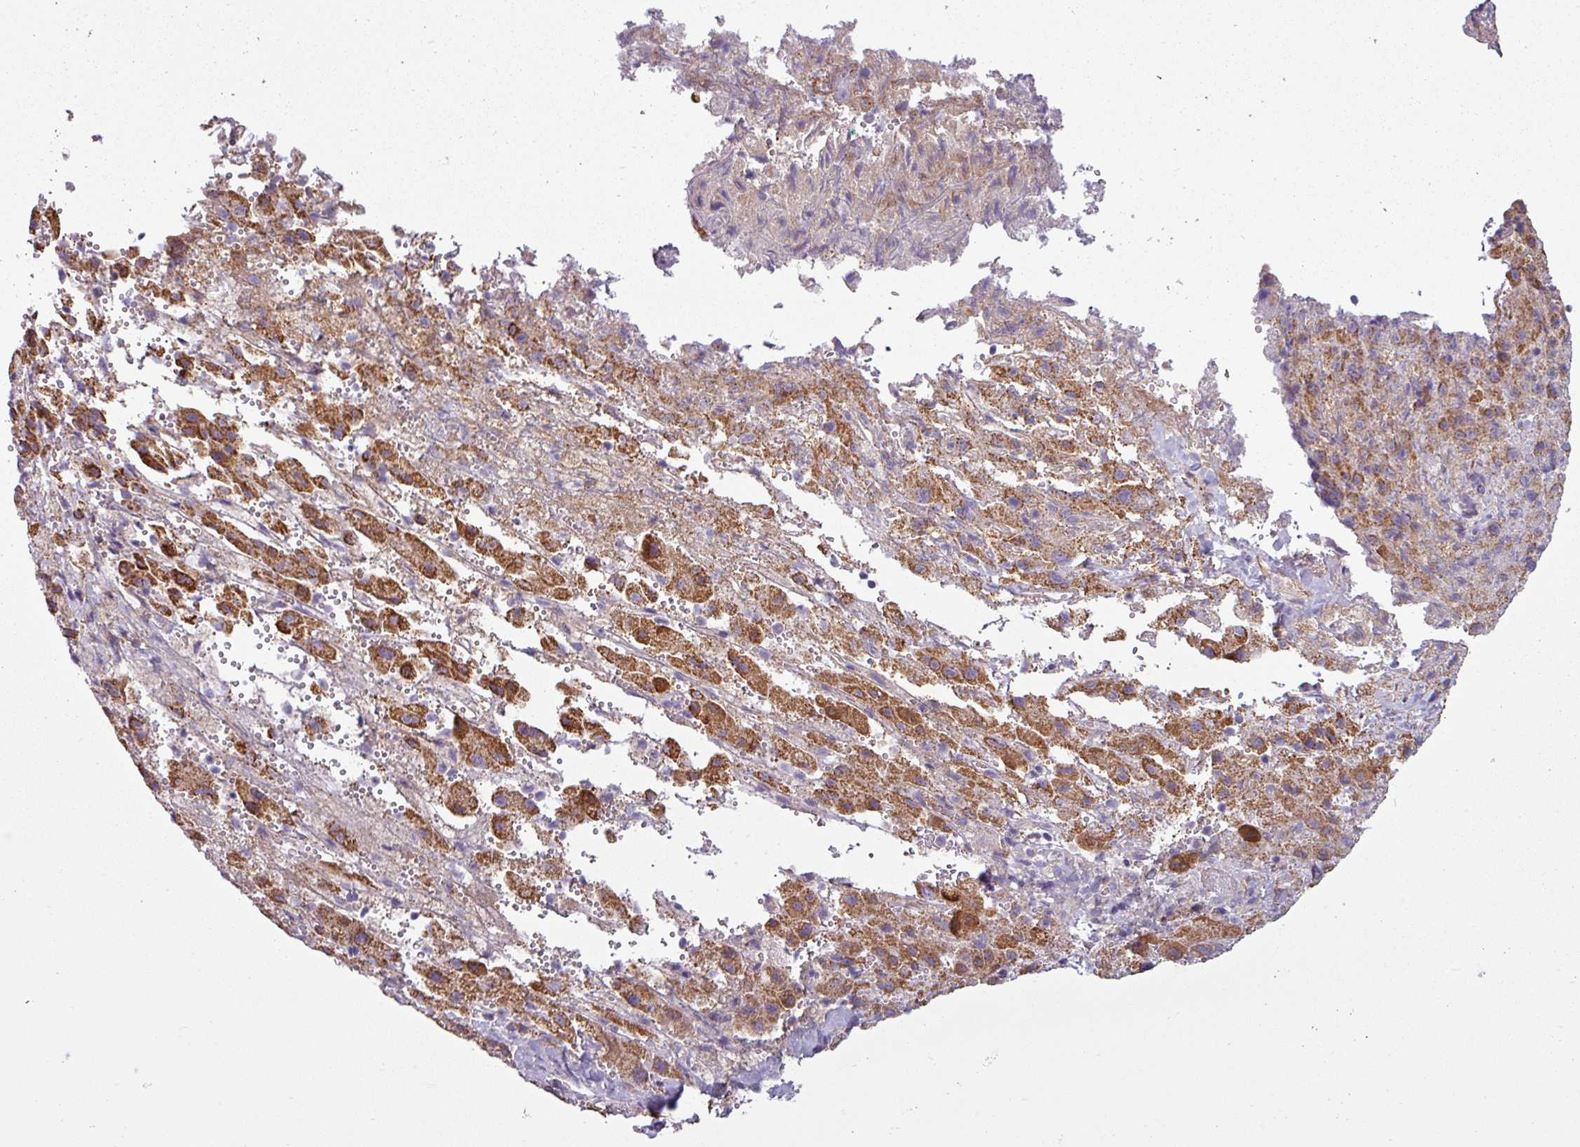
{"staining": {"intensity": "moderate", "quantity": ">75%", "location": "cytoplasmic/membranous"}, "tissue": "liver cancer", "cell_type": "Tumor cells", "image_type": "cancer", "snomed": [{"axis": "morphology", "description": "Carcinoma, Hepatocellular, NOS"}, {"axis": "topography", "description": "Liver"}], "caption": "Human liver hepatocellular carcinoma stained for a protein (brown) reveals moderate cytoplasmic/membranous positive expression in about >75% of tumor cells.", "gene": "BTN2A2", "patient": {"sex": "female", "age": 58}}